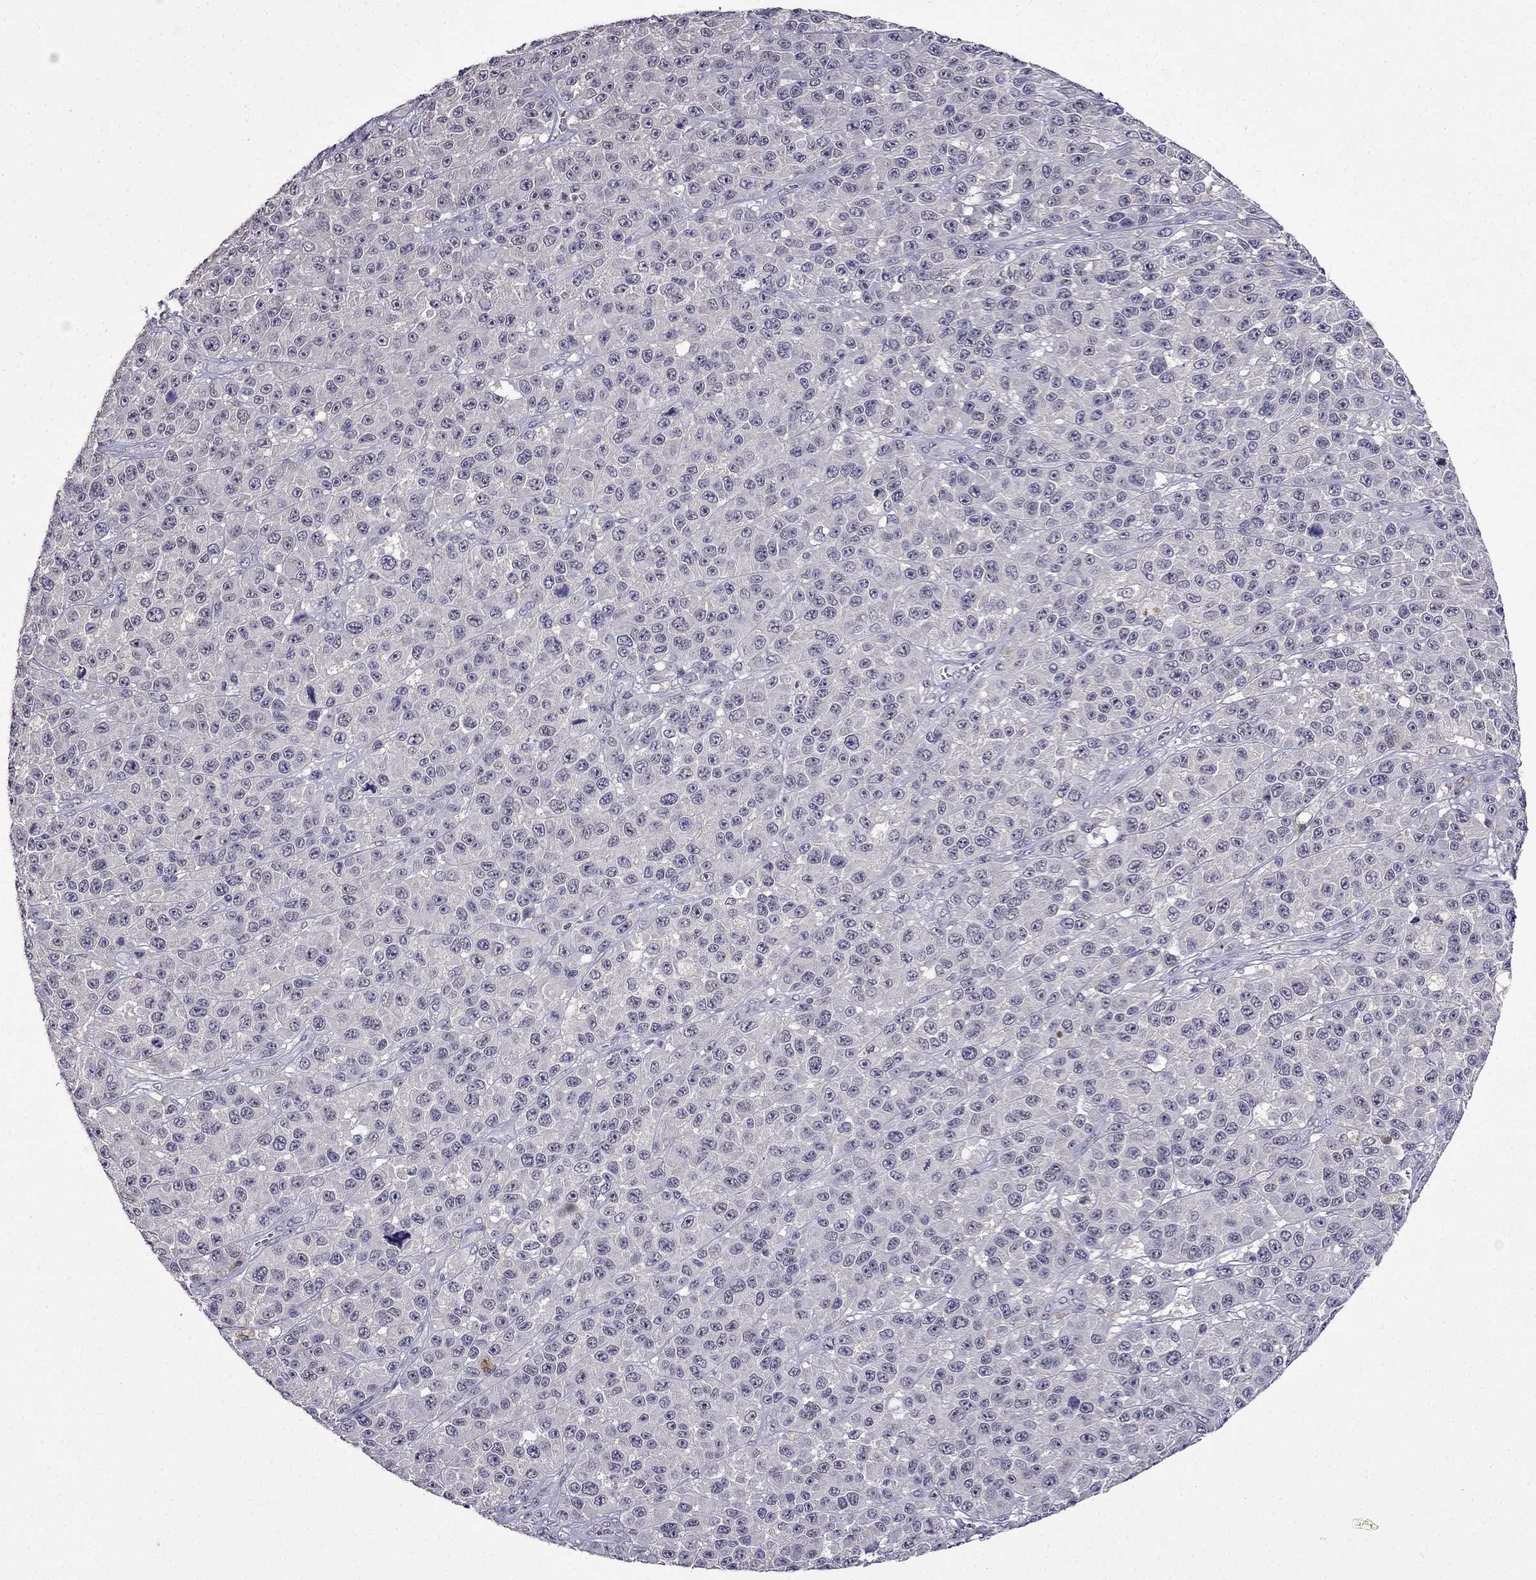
{"staining": {"intensity": "negative", "quantity": "none", "location": "none"}, "tissue": "melanoma", "cell_type": "Tumor cells", "image_type": "cancer", "snomed": [{"axis": "morphology", "description": "Malignant melanoma, NOS"}, {"axis": "topography", "description": "Skin"}], "caption": "A high-resolution micrograph shows IHC staining of melanoma, which exhibits no significant staining in tumor cells. (DAB (3,3'-diaminobenzidine) immunohistochemistry (IHC) with hematoxylin counter stain).", "gene": "AQP9", "patient": {"sex": "female", "age": 58}}